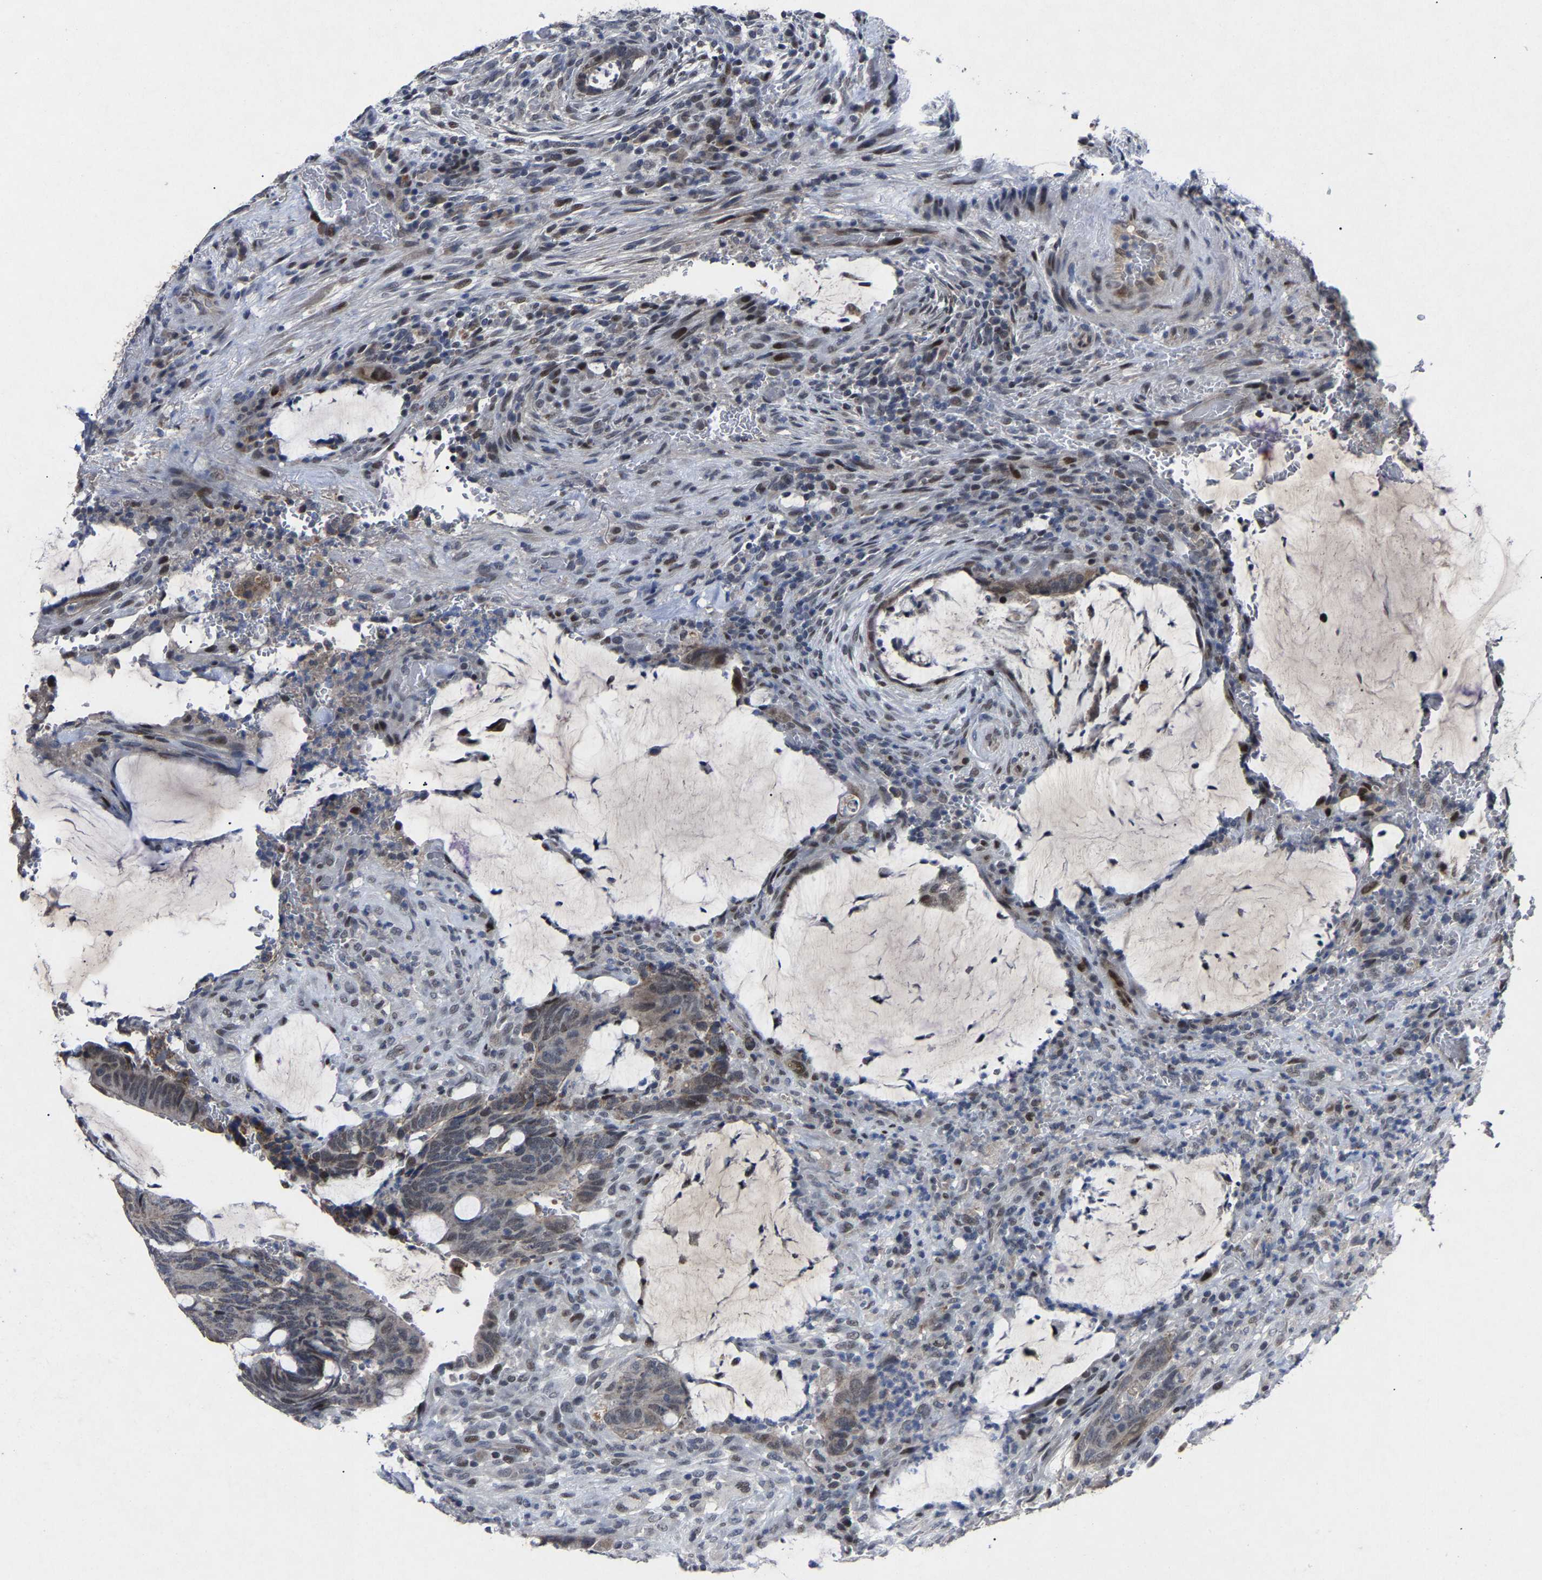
{"staining": {"intensity": "weak", "quantity": ">75%", "location": "nuclear"}, "tissue": "colorectal cancer", "cell_type": "Tumor cells", "image_type": "cancer", "snomed": [{"axis": "morphology", "description": "Normal tissue, NOS"}, {"axis": "morphology", "description": "Adenocarcinoma, NOS"}, {"axis": "topography", "description": "Rectum"}, {"axis": "topography", "description": "Peripheral nerve tissue"}], "caption": "Human colorectal cancer (adenocarcinoma) stained with a brown dye demonstrates weak nuclear positive positivity in about >75% of tumor cells.", "gene": "LSM8", "patient": {"sex": "male", "age": 92}}